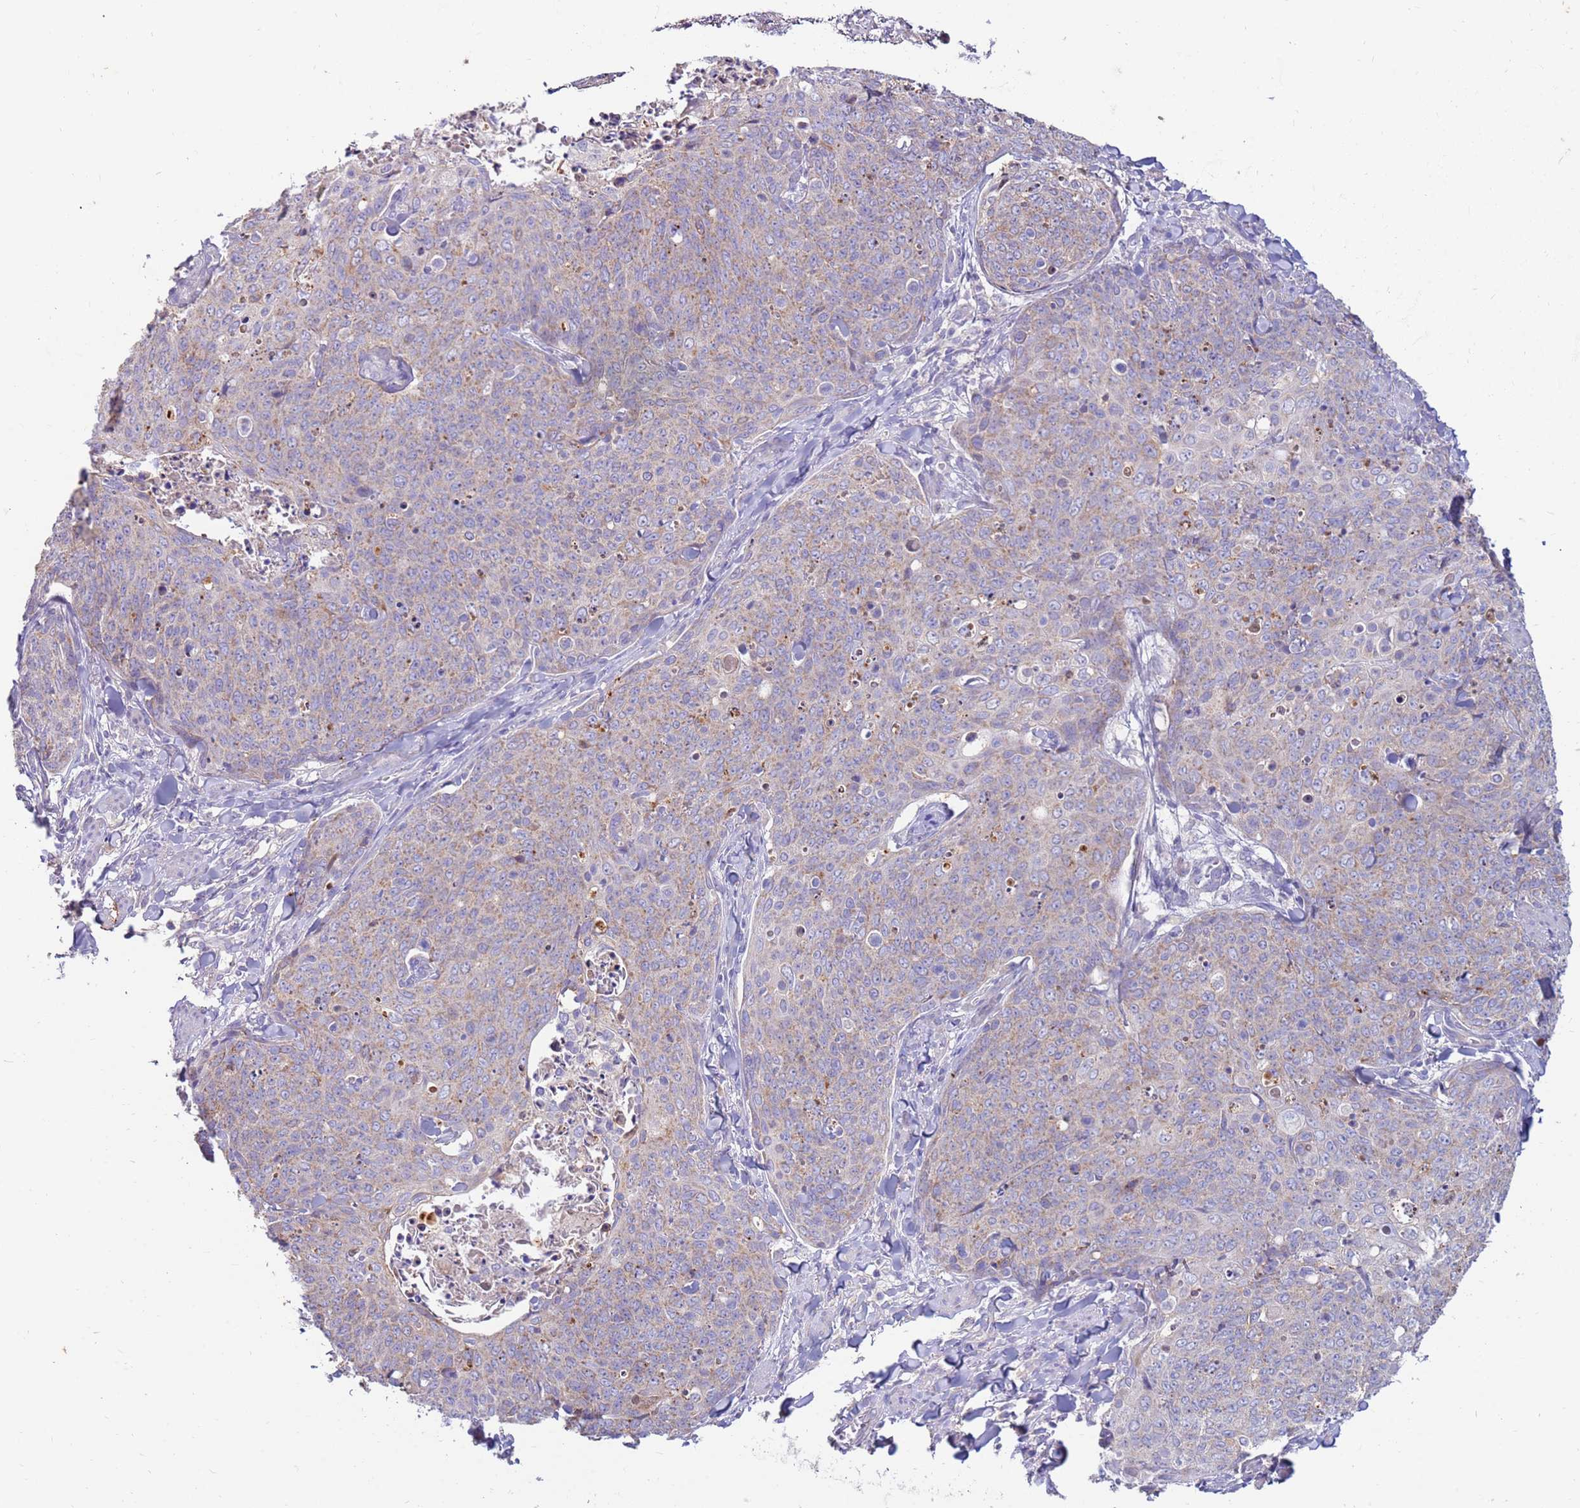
{"staining": {"intensity": "weak", "quantity": "<25%", "location": "cytoplasmic/membranous"}, "tissue": "skin cancer", "cell_type": "Tumor cells", "image_type": "cancer", "snomed": [{"axis": "morphology", "description": "Squamous cell carcinoma, NOS"}, {"axis": "topography", "description": "Skin"}, {"axis": "topography", "description": "Vulva"}], "caption": "DAB immunohistochemical staining of skin cancer (squamous cell carcinoma) shows no significant expression in tumor cells. The staining was performed using DAB (3,3'-diaminobenzidine) to visualize the protein expression in brown, while the nuclei were stained in blue with hematoxylin (Magnification: 20x).", "gene": "SLC44A4", "patient": {"sex": "female", "age": 85}}